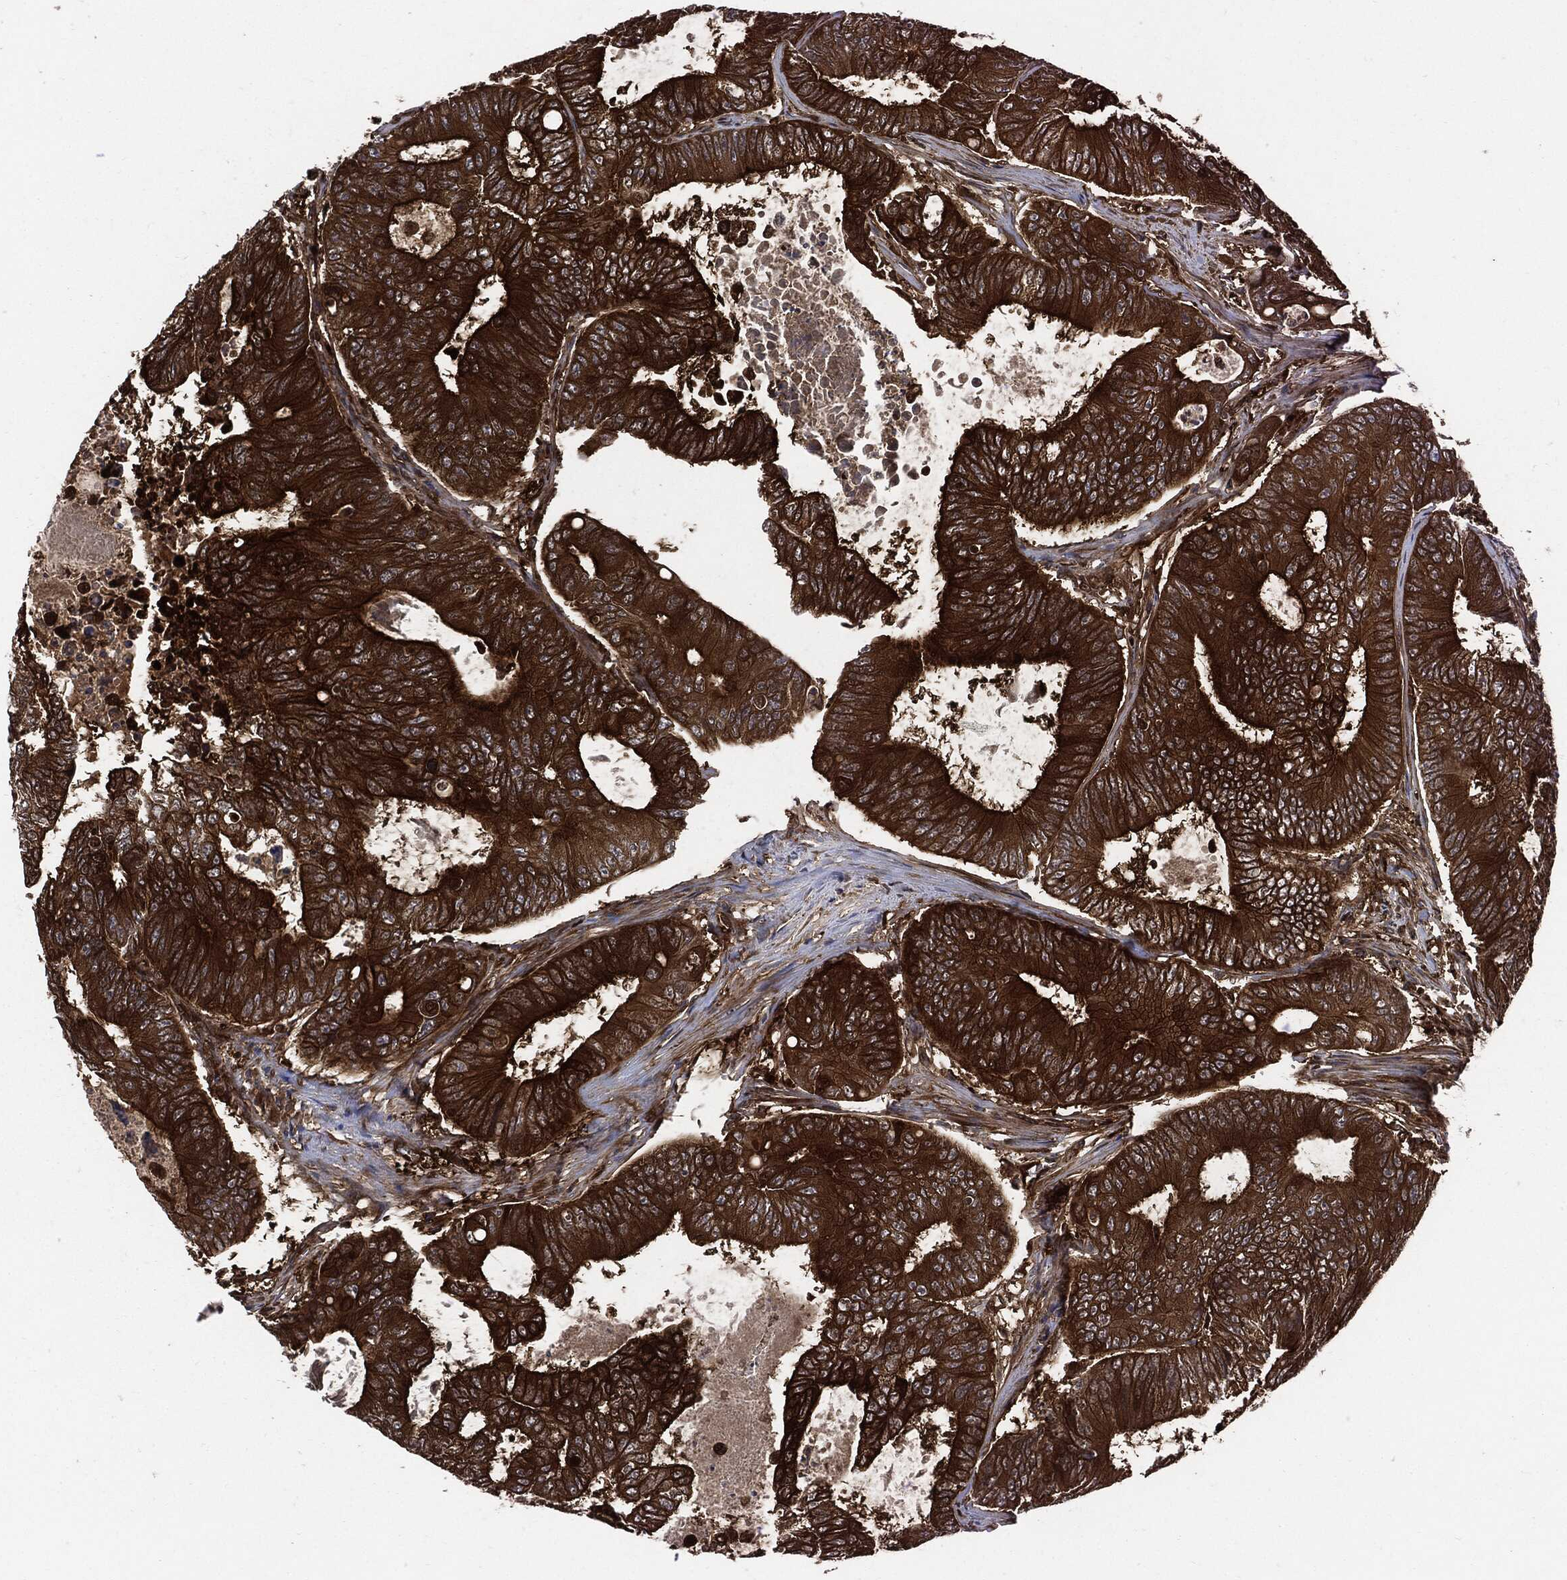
{"staining": {"intensity": "strong", "quantity": ">75%", "location": "cytoplasmic/membranous"}, "tissue": "colorectal cancer", "cell_type": "Tumor cells", "image_type": "cancer", "snomed": [{"axis": "morphology", "description": "Adenocarcinoma, NOS"}, {"axis": "topography", "description": "Colon"}], "caption": "This is a micrograph of immunohistochemistry (IHC) staining of adenocarcinoma (colorectal), which shows strong positivity in the cytoplasmic/membranous of tumor cells.", "gene": "XPNPEP1", "patient": {"sex": "female", "age": 48}}